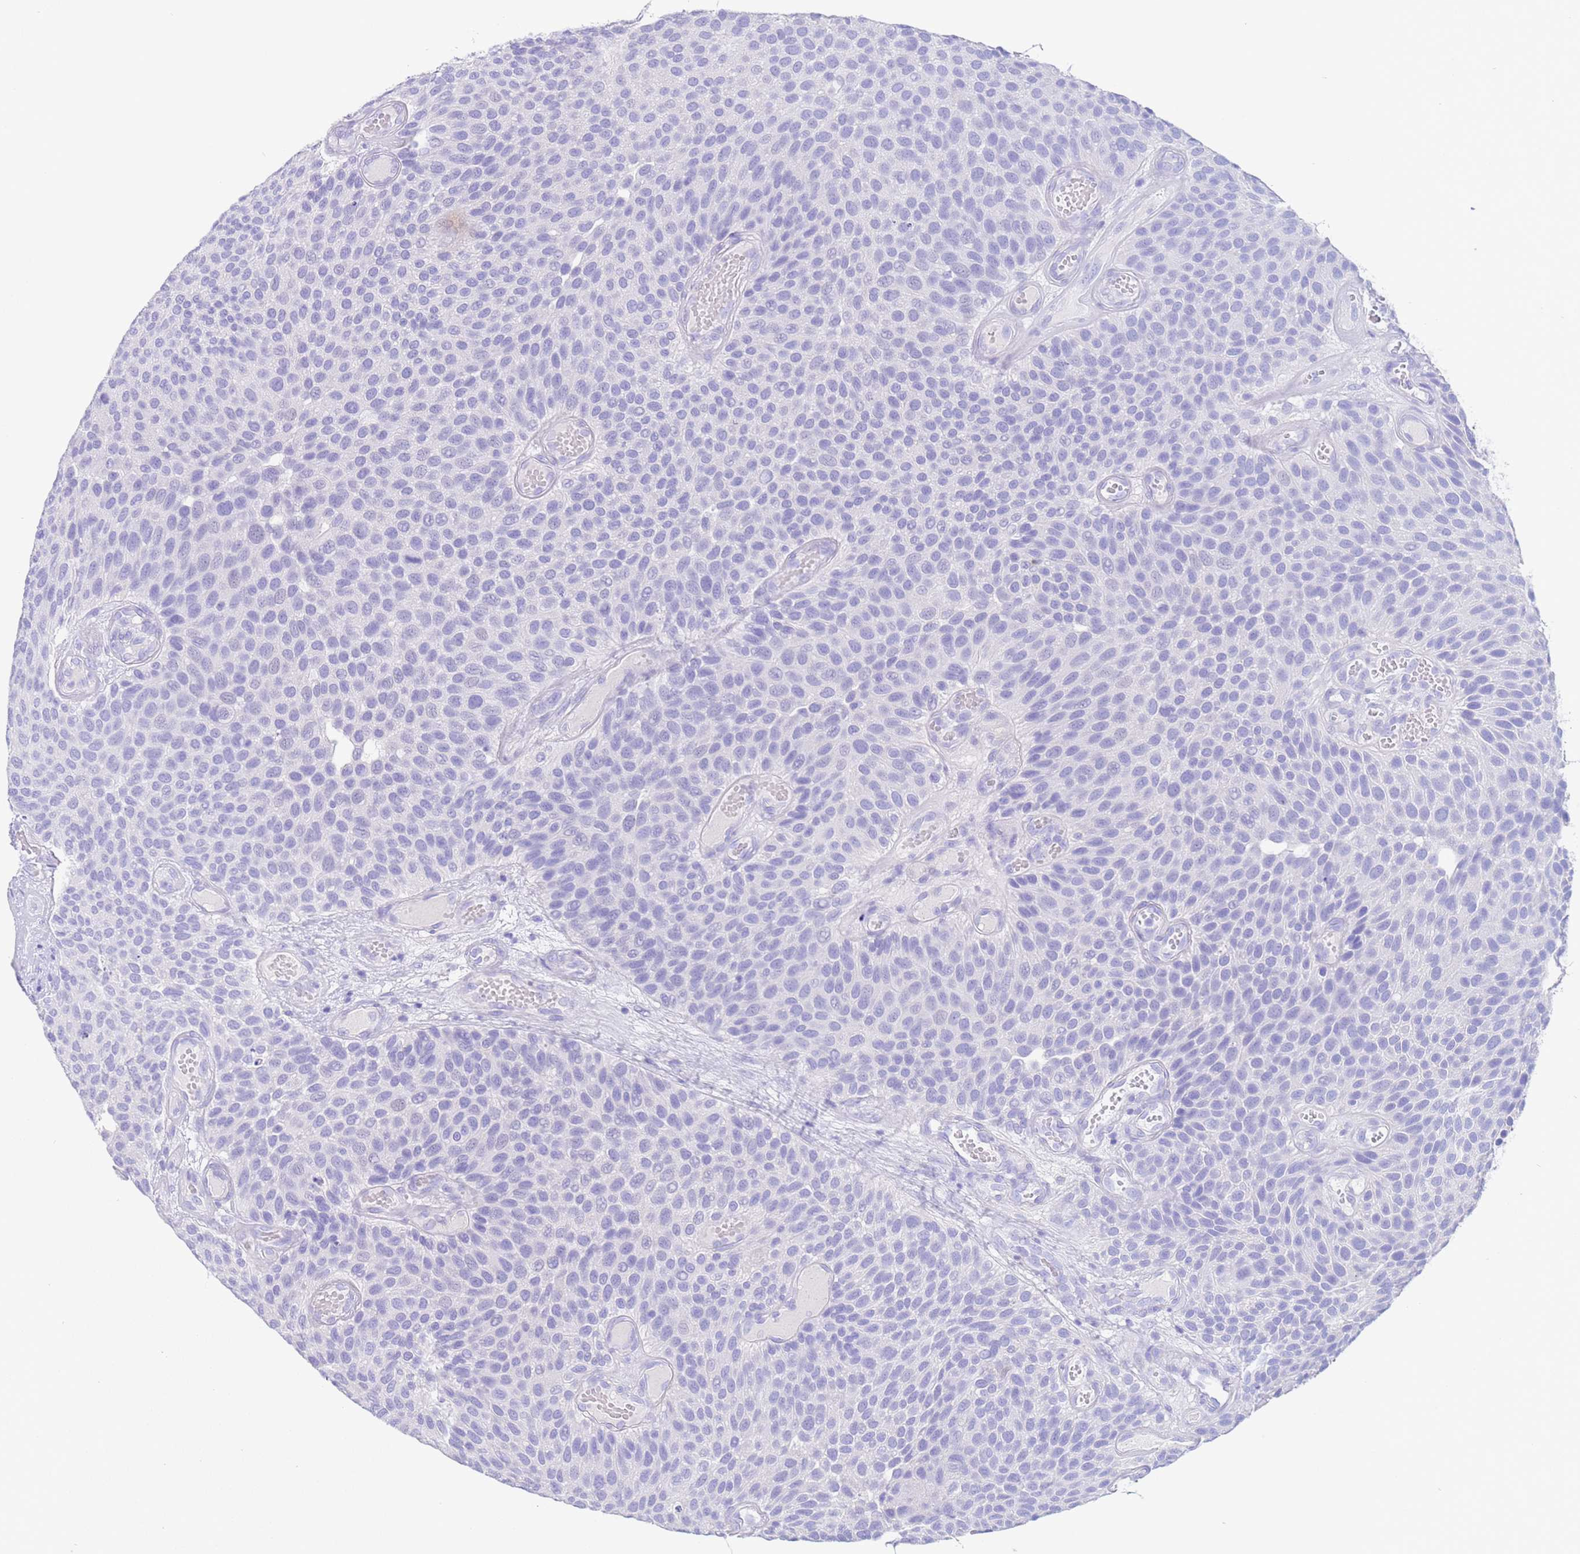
{"staining": {"intensity": "negative", "quantity": "none", "location": "none"}, "tissue": "urothelial cancer", "cell_type": "Tumor cells", "image_type": "cancer", "snomed": [{"axis": "morphology", "description": "Urothelial carcinoma, Low grade"}, {"axis": "topography", "description": "Urinary bladder"}], "caption": "IHC of human urothelial carcinoma (low-grade) demonstrates no expression in tumor cells. (DAB (3,3'-diaminobenzidine) immunohistochemistry (IHC) with hematoxylin counter stain).", "gene": "CPB1", "patient": {"sex": "male", "age": 89}}